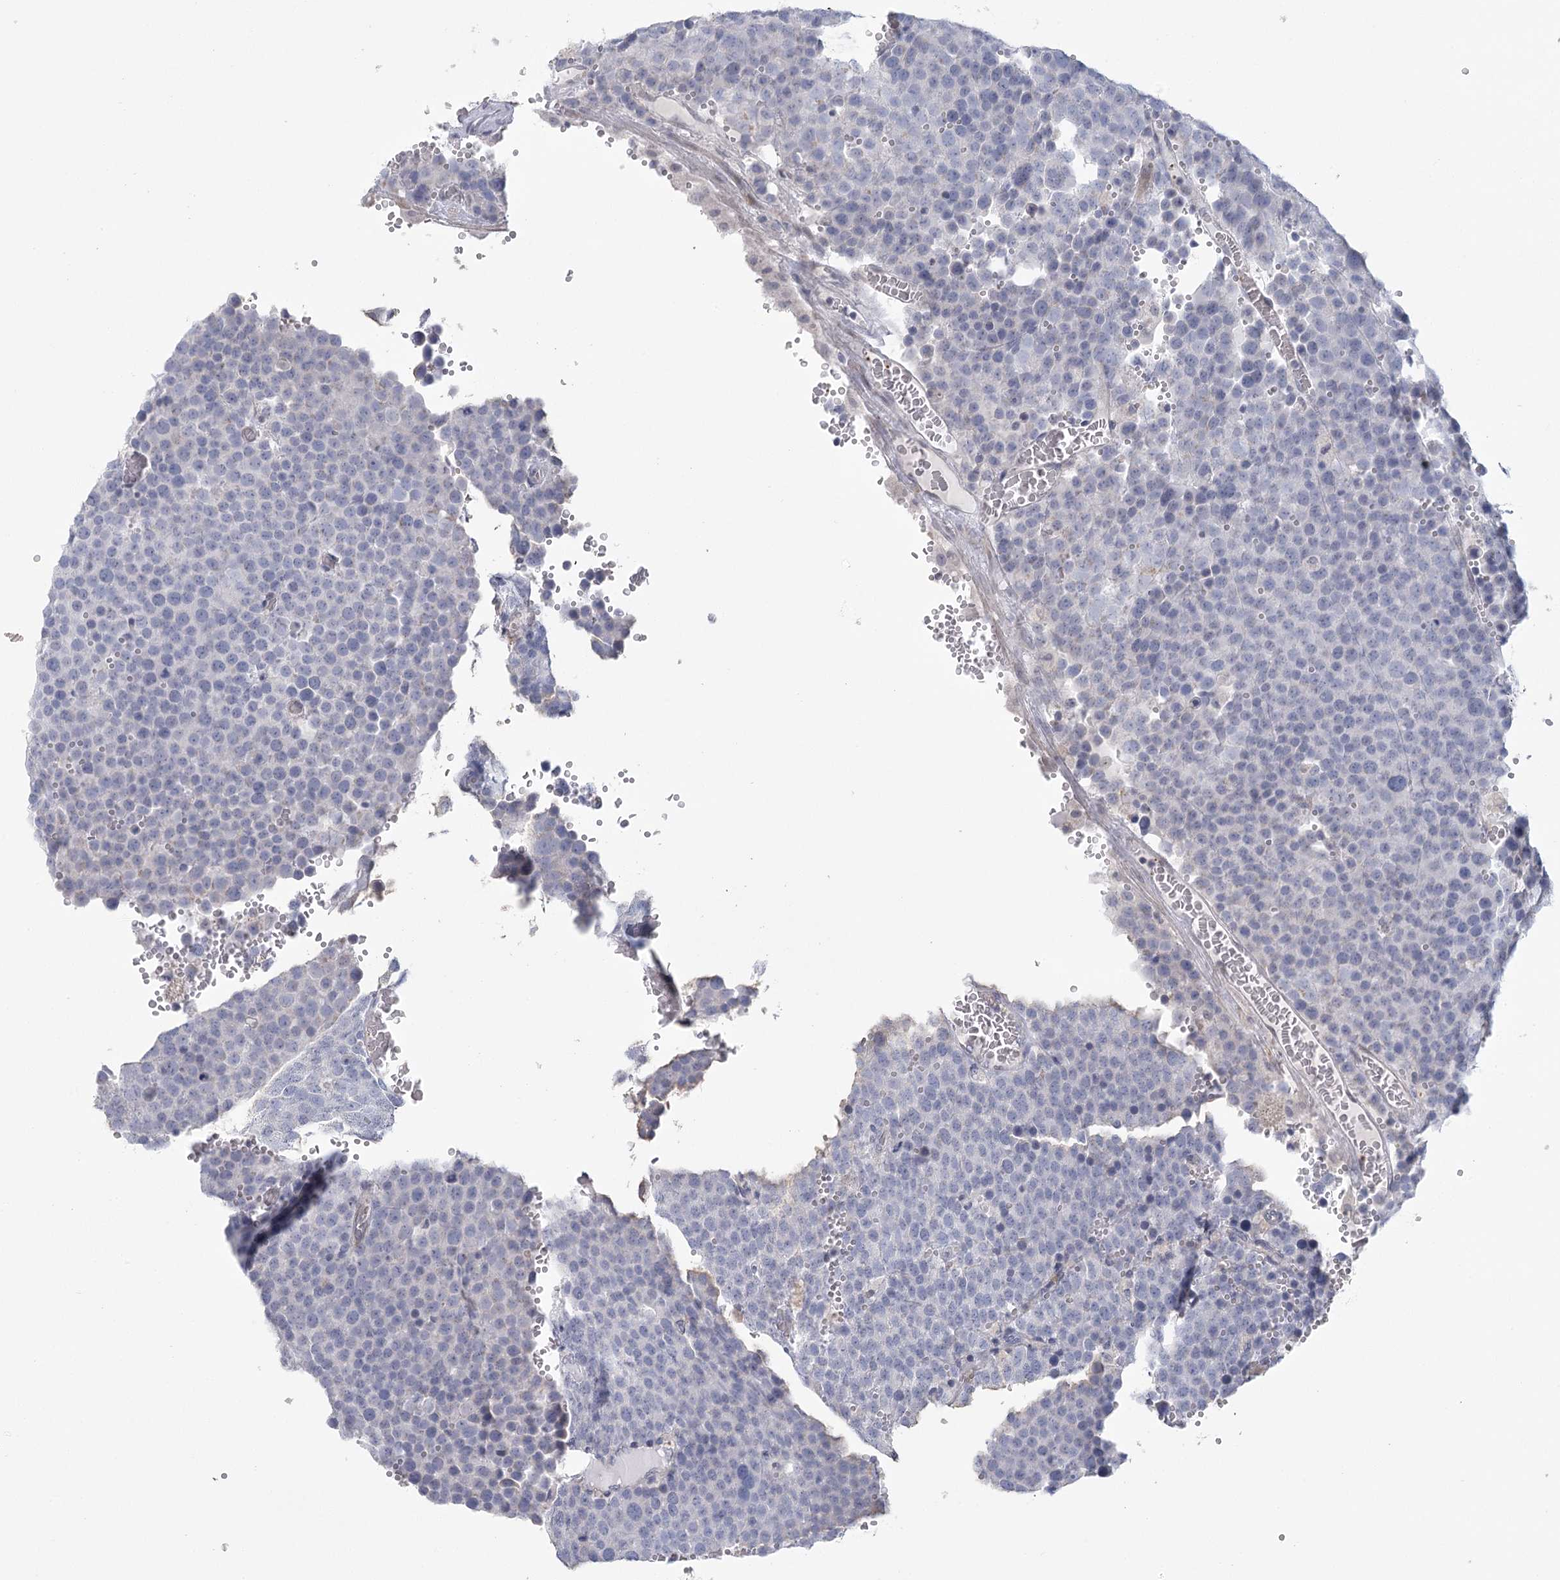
{"staining": {"intensity": "negative", "quantity": "none", "location": "none"}, "tissue": "testis cancer", "cell_type": "Tumor cells", "image_type": "cancer", "snomed": [{"axis": "morphology", "description": "Seminoma, NOS"}, {"axis": "topography", "description": "Testis"}], "caption": "The photomicrograph reveals no staining of tumor cells in testis seminoma.", "gene": "FAM76B", "patient": {"sex": "male", "age": 71}}